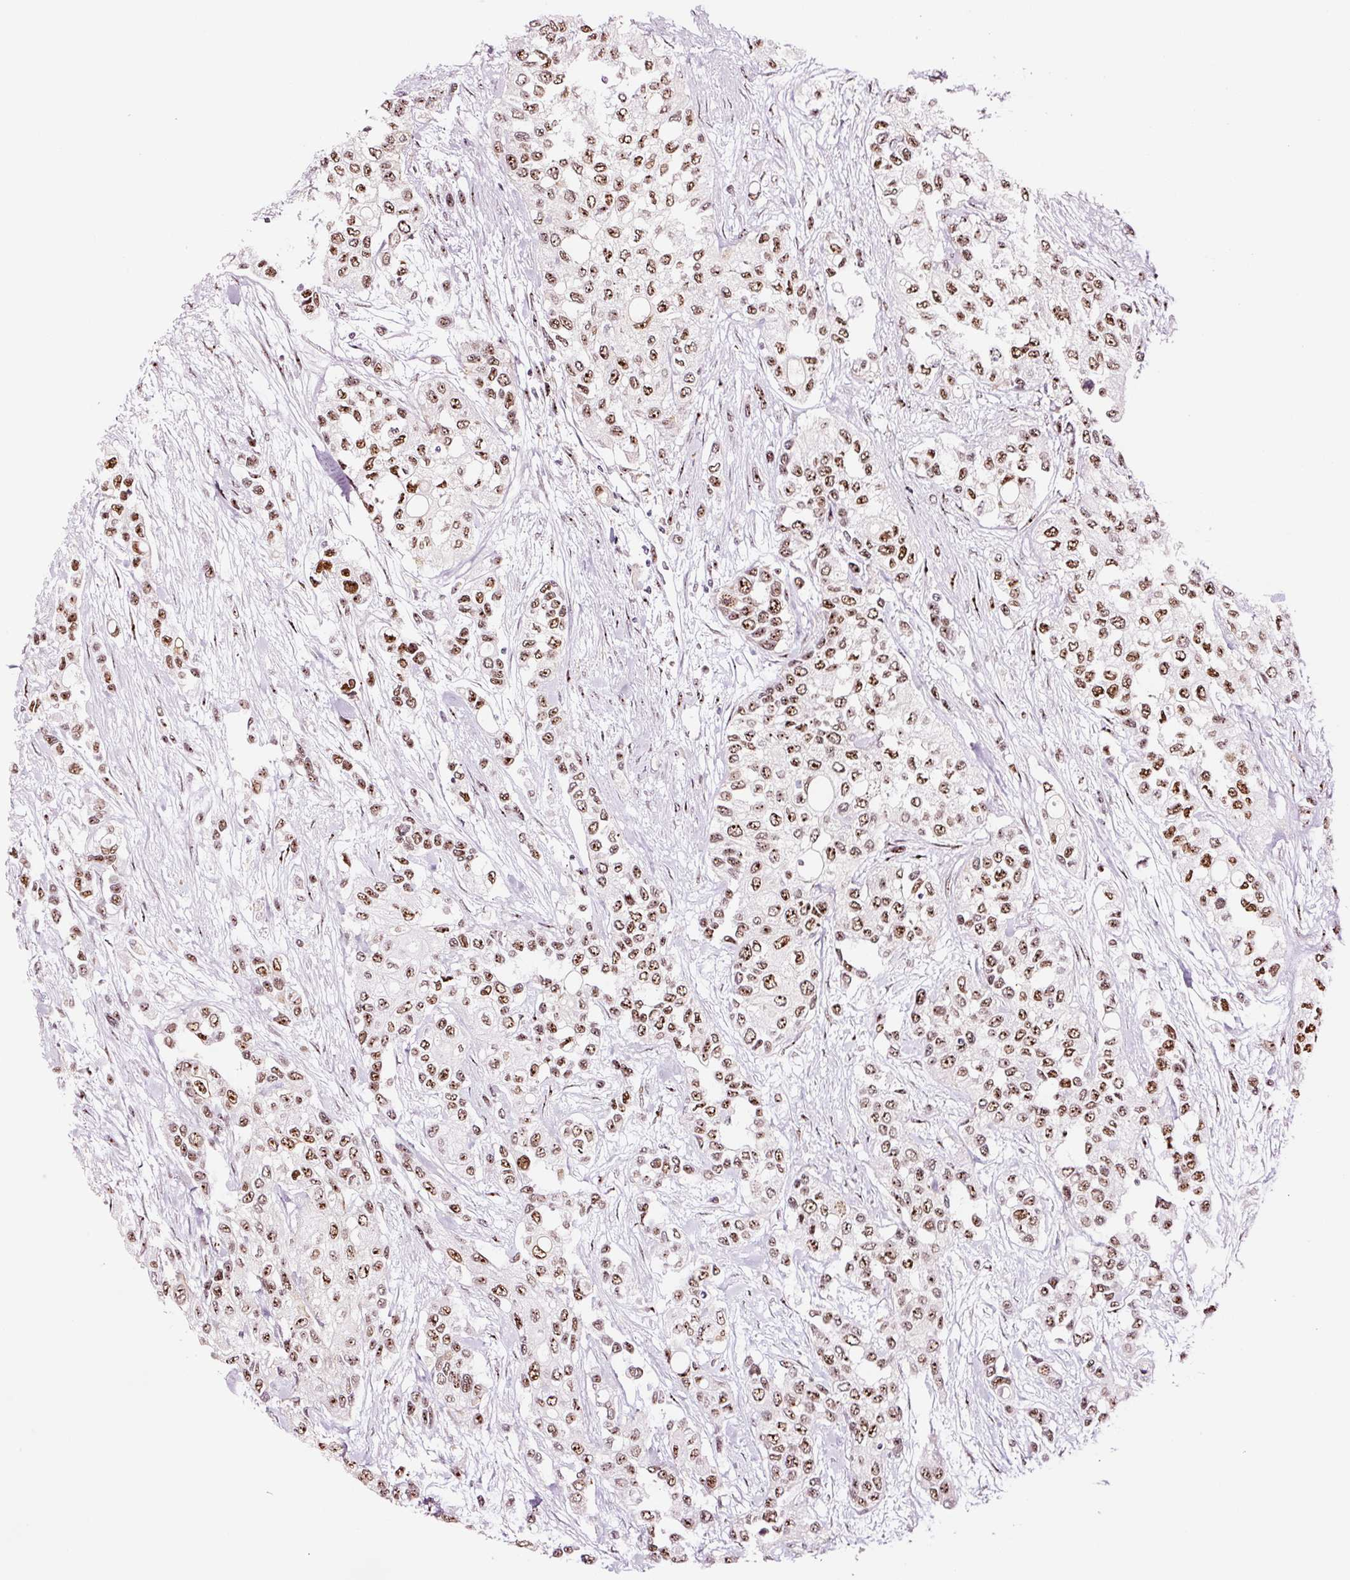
{"staining": {"intensity": "strong", "quantity": ">75%", "location": "nuclear"}, "tissue": "urothelial cancer", "cell_type": "Tumor cells", "image_type": "cancer", "snomed": [{"axis": "morphology", "description": "Normal tissue, NOS"}, {"axis": "morphology", "description": "Urothelial carcinoma, High grade"}, {"axis": "topography", "description": "Vascular tissue"}, {"axis": "topography", "description": "Urinary bladder"}], "caption": "Strong nuclear protein expression is identified in about >75% of tumor cells in urothelial carcinoma (high-grade). (brown staining indicates protein expression, while blue staining denotes nuclei).", "gene": "GNL3", "patient": {"sex": "female", "age": 56}}